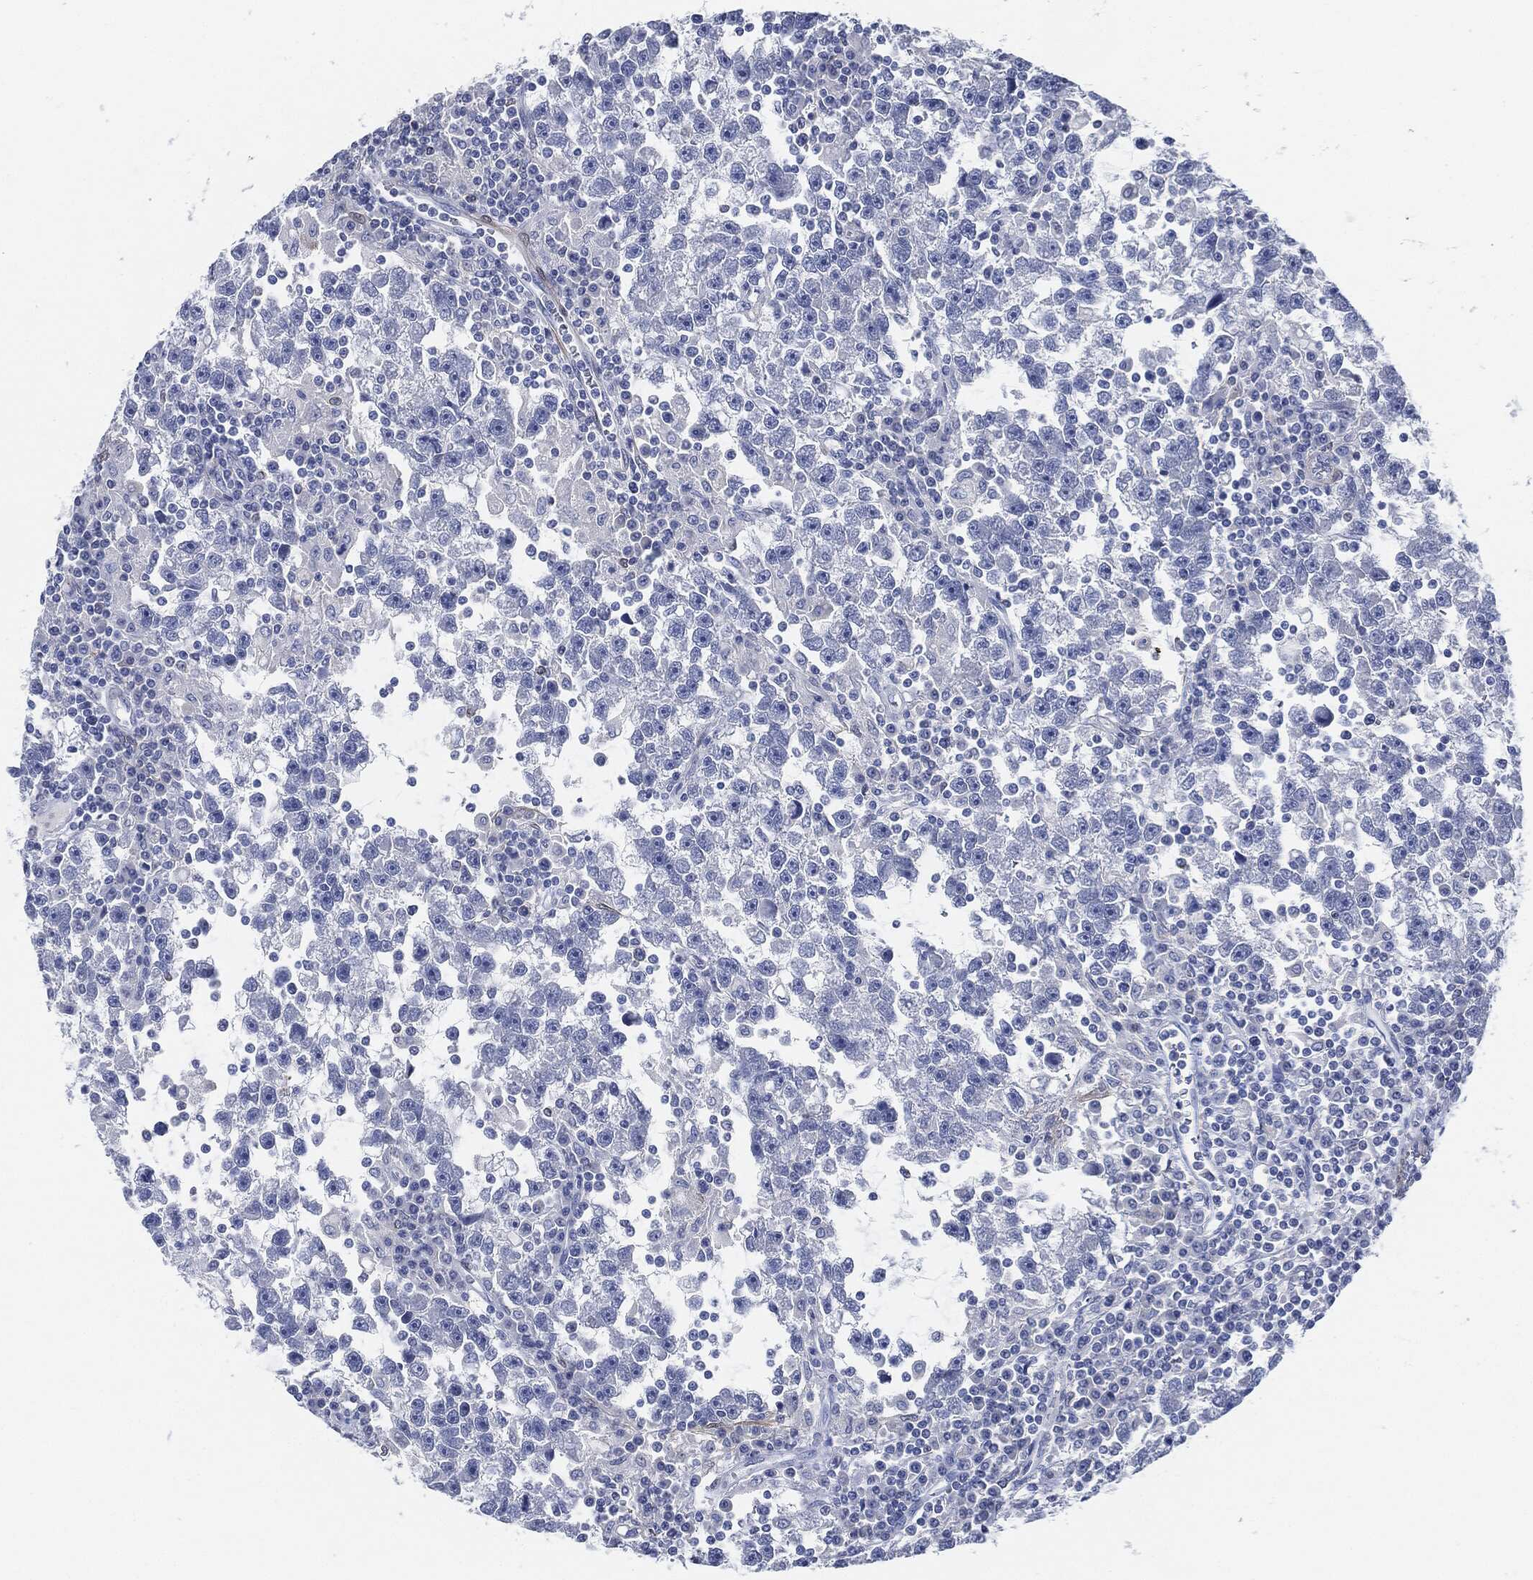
{"staining": {"intensity": "negative", "quantity": "none", "location": "none"}, "tissue": "testis cancer", "cell_type": "Tumor cells", "image_type": "cancer", "snomed": [{"axis": "morphology", "description": "Seminoma, NOS"}, {"axis": "topography", "description": "Testis"}], "caption": "High magnification brightfield microscopy of testis cancer (seminoma) stained with DAB (3,3'-diaminobenzidine) (brown) and counterstained with hematoxylin (blue): tumor cells show no significant staining.", "gene": "TAGLN", "patient": {"sex": "male", "age": 47}}